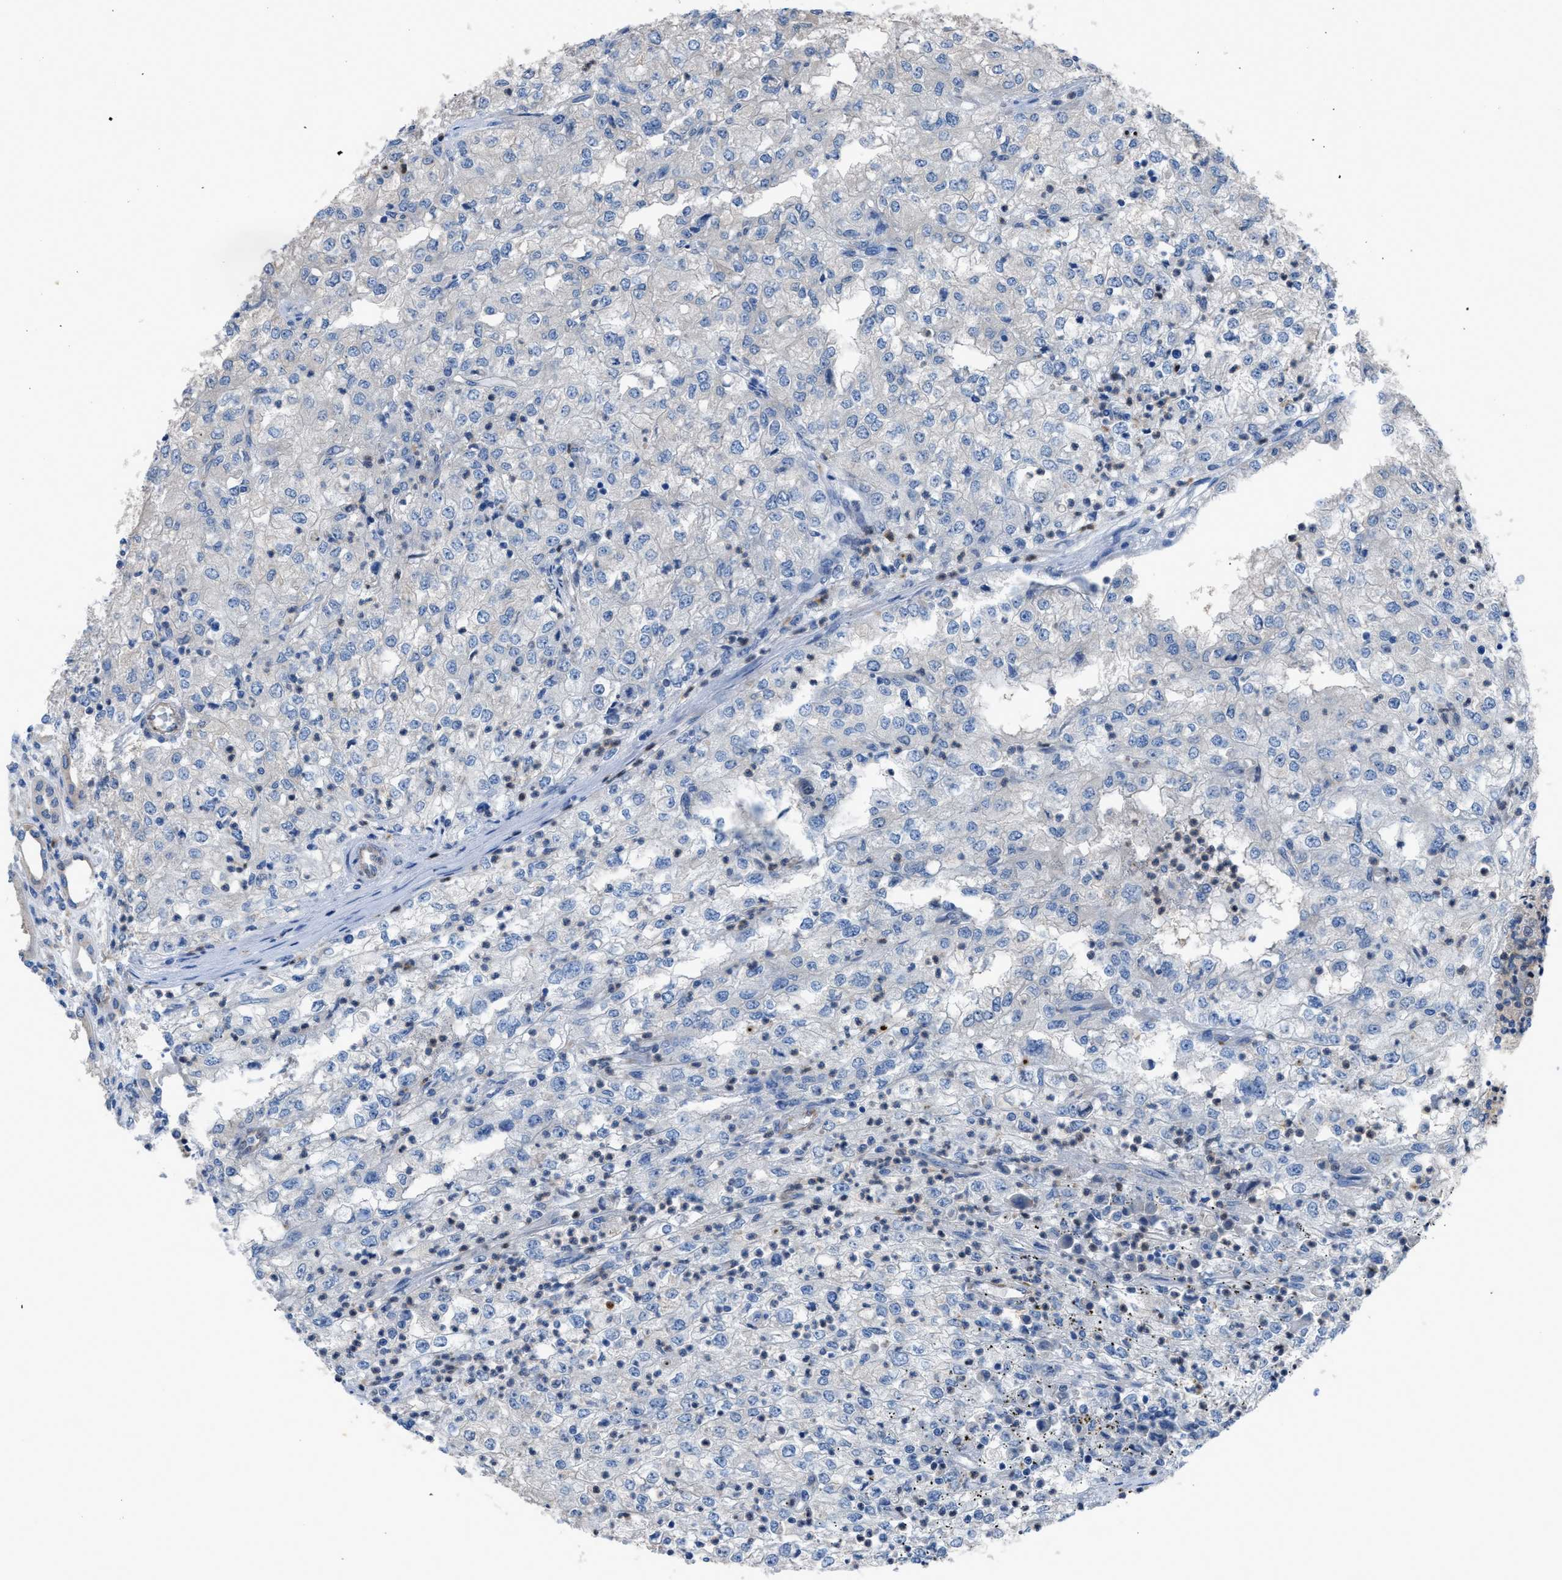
{"staining": {"intensity": "negative", "quantity": "none", "location": "none"}, "tissue": "renal cancer", "cell_type": "Tumor cells", "image_type": "cancer", "snomed": [{"axis": "morphology", "description": "Adenocarcinoma, NOS"}, {"axis": "topography", "description": "Kidney"}], "caption": "This is a histopathology image of IHC staining of renal adenocarcinoma, which shows no staining in tumor cells. The staining was performed using DAB (3,3'-diaminobenzidine) to visualize the protein expression in brown, while the nuclei were stained in blue with hematoxylin (Magnification: 20x).", "gene": "ITPR1", "patient": {"sex": "female", "age": 54}}